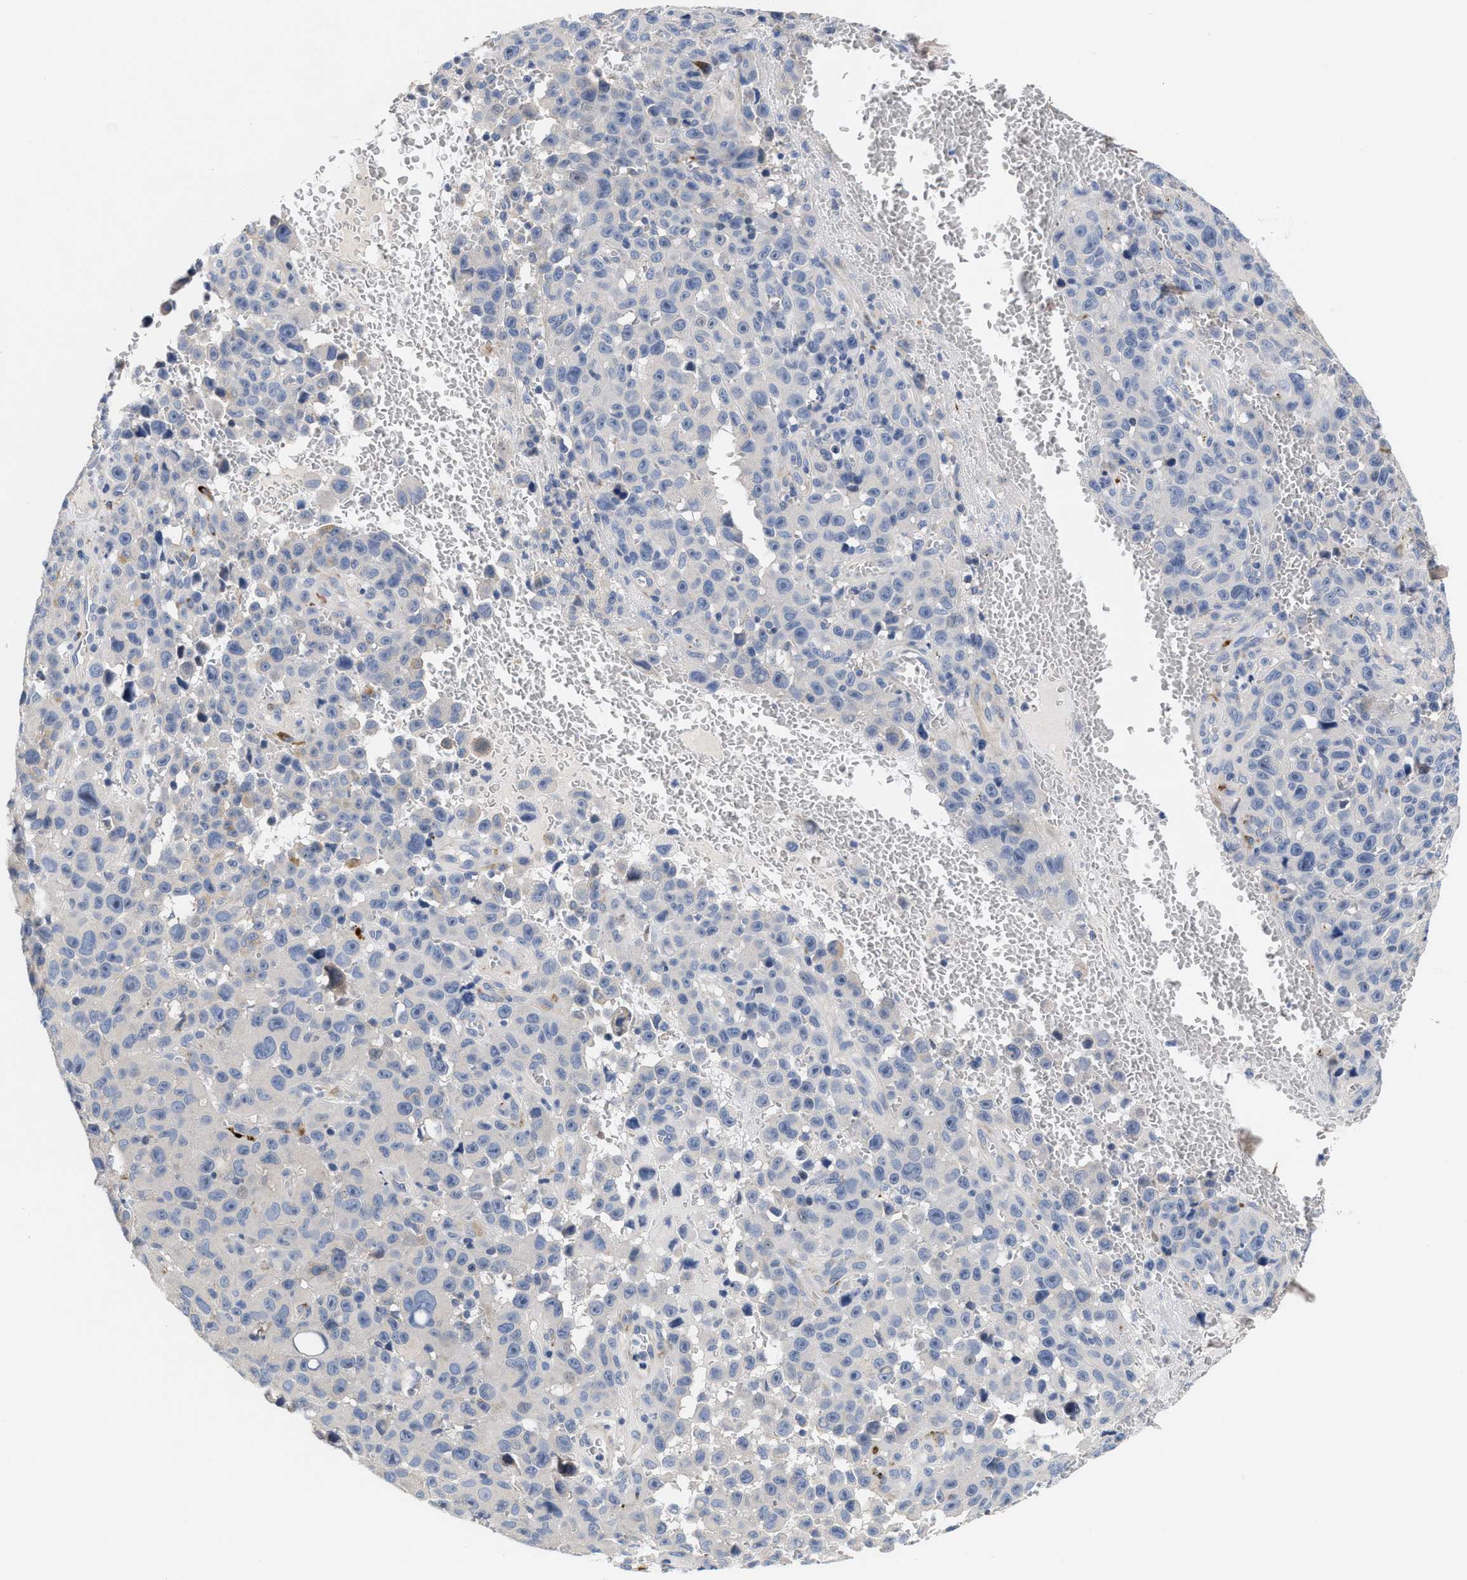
{"staining": {"intensity": "negative", "quantity": "none", "location": "none"}, "tissue": "melanoma", "cell_type": "Tumor cells", "image_type": "cancer", "snomed": [{"axis": "morphology", "description": "Malignant melanoma, NOS"}, {"axis": "topography", "description": "Skin"}], "caption": "The image shows no staining of tumor cells in malignant melanoma.", "gene": "ACTL7B", "patient": {"sex": "female", "age": 82}}